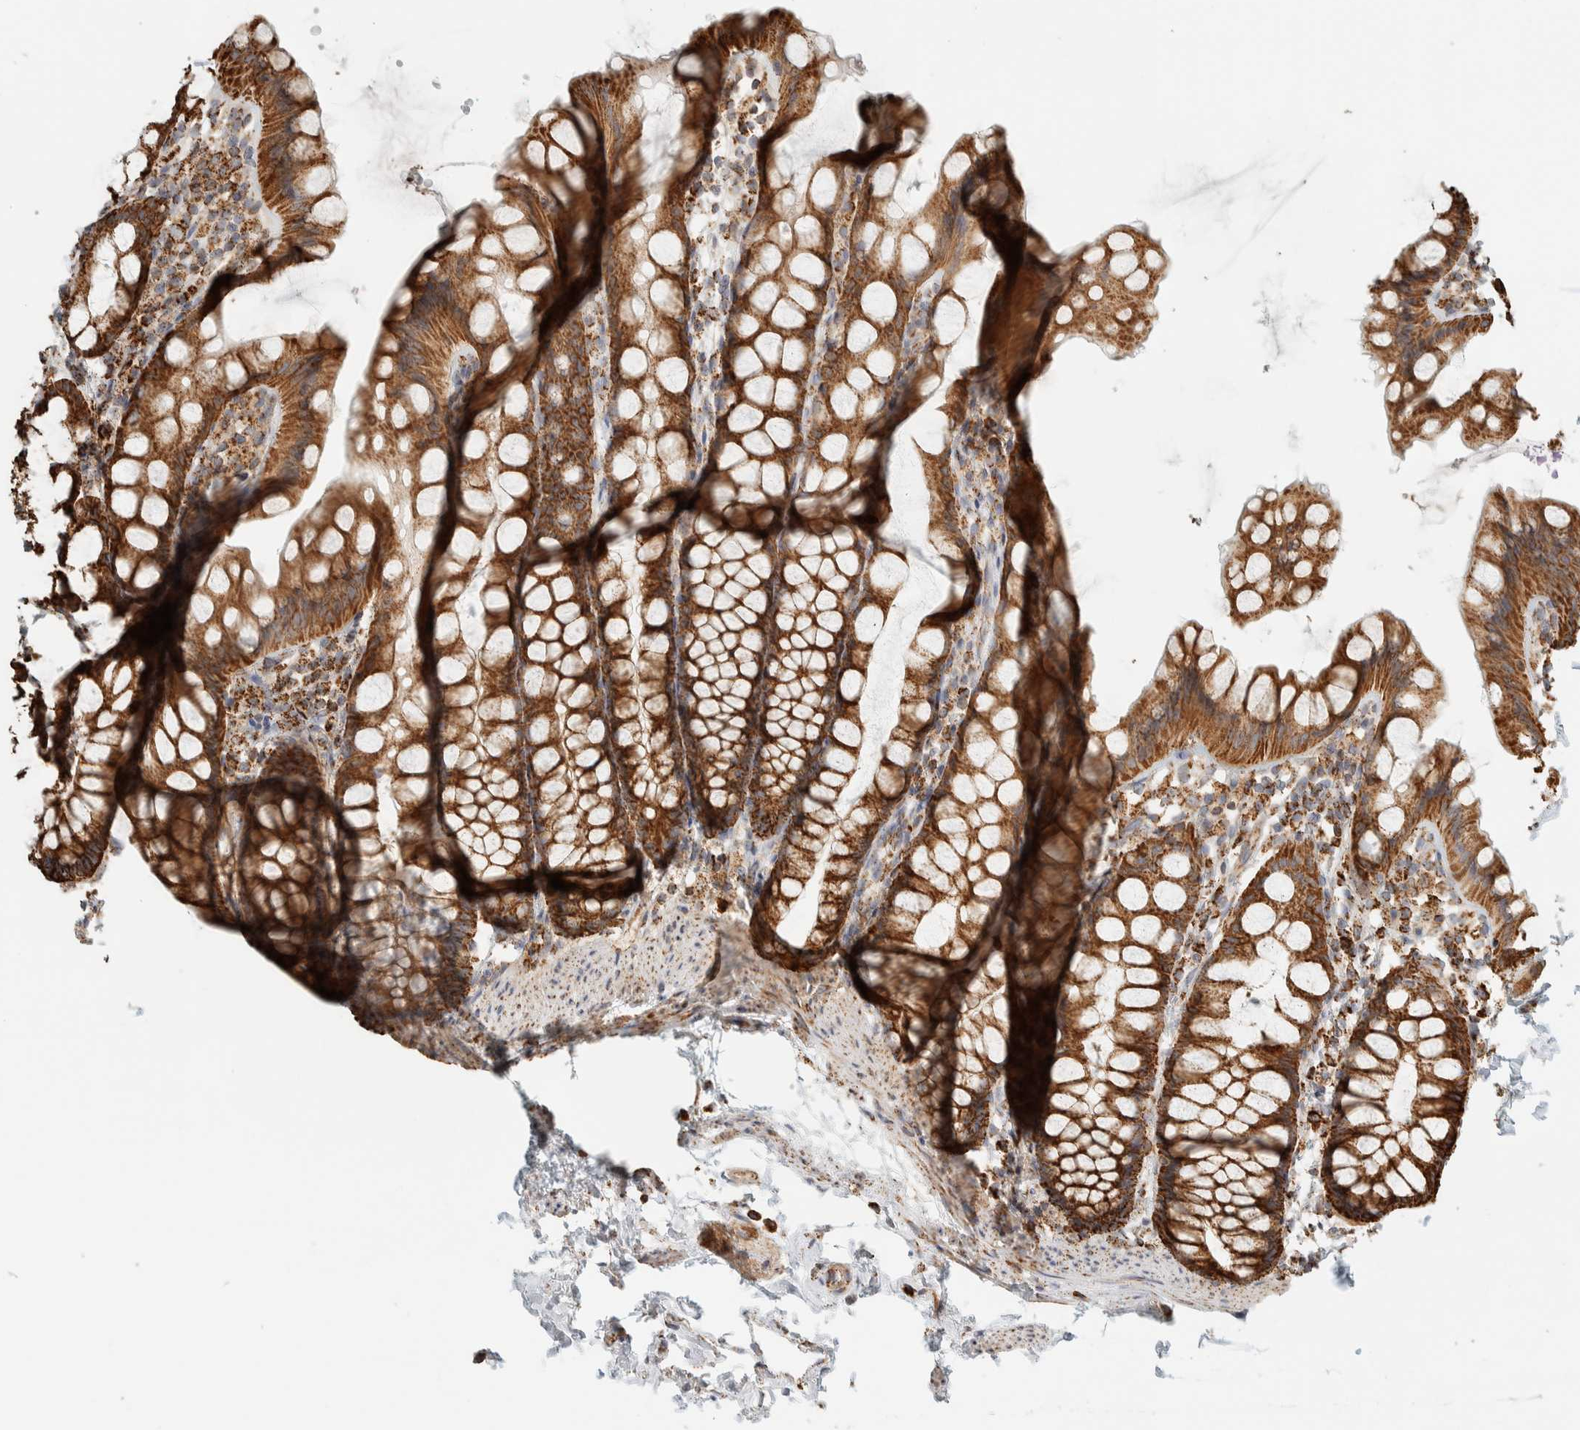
{"staining": {"intensity": "strong", "quantity": ">75%", "location": "cytoplasmic/membranous"}, "tissue": "rectum", "cell_type": "Glandular cells", "image_type": "normal", "snomed": [{"axis": "morphology", "description": "Normal tissue, NOS"}, {"axis": "topography", "description": "Rectum"}], "caption": "Protein positivity by immunohistochemistry (IHC) displays strong cytoplasmic/membranous expression in approximately >75% of glandular cells in unremarkable rectum.", "gene": "ZNF454", "patient": {"sex": "female", "age": 65}}